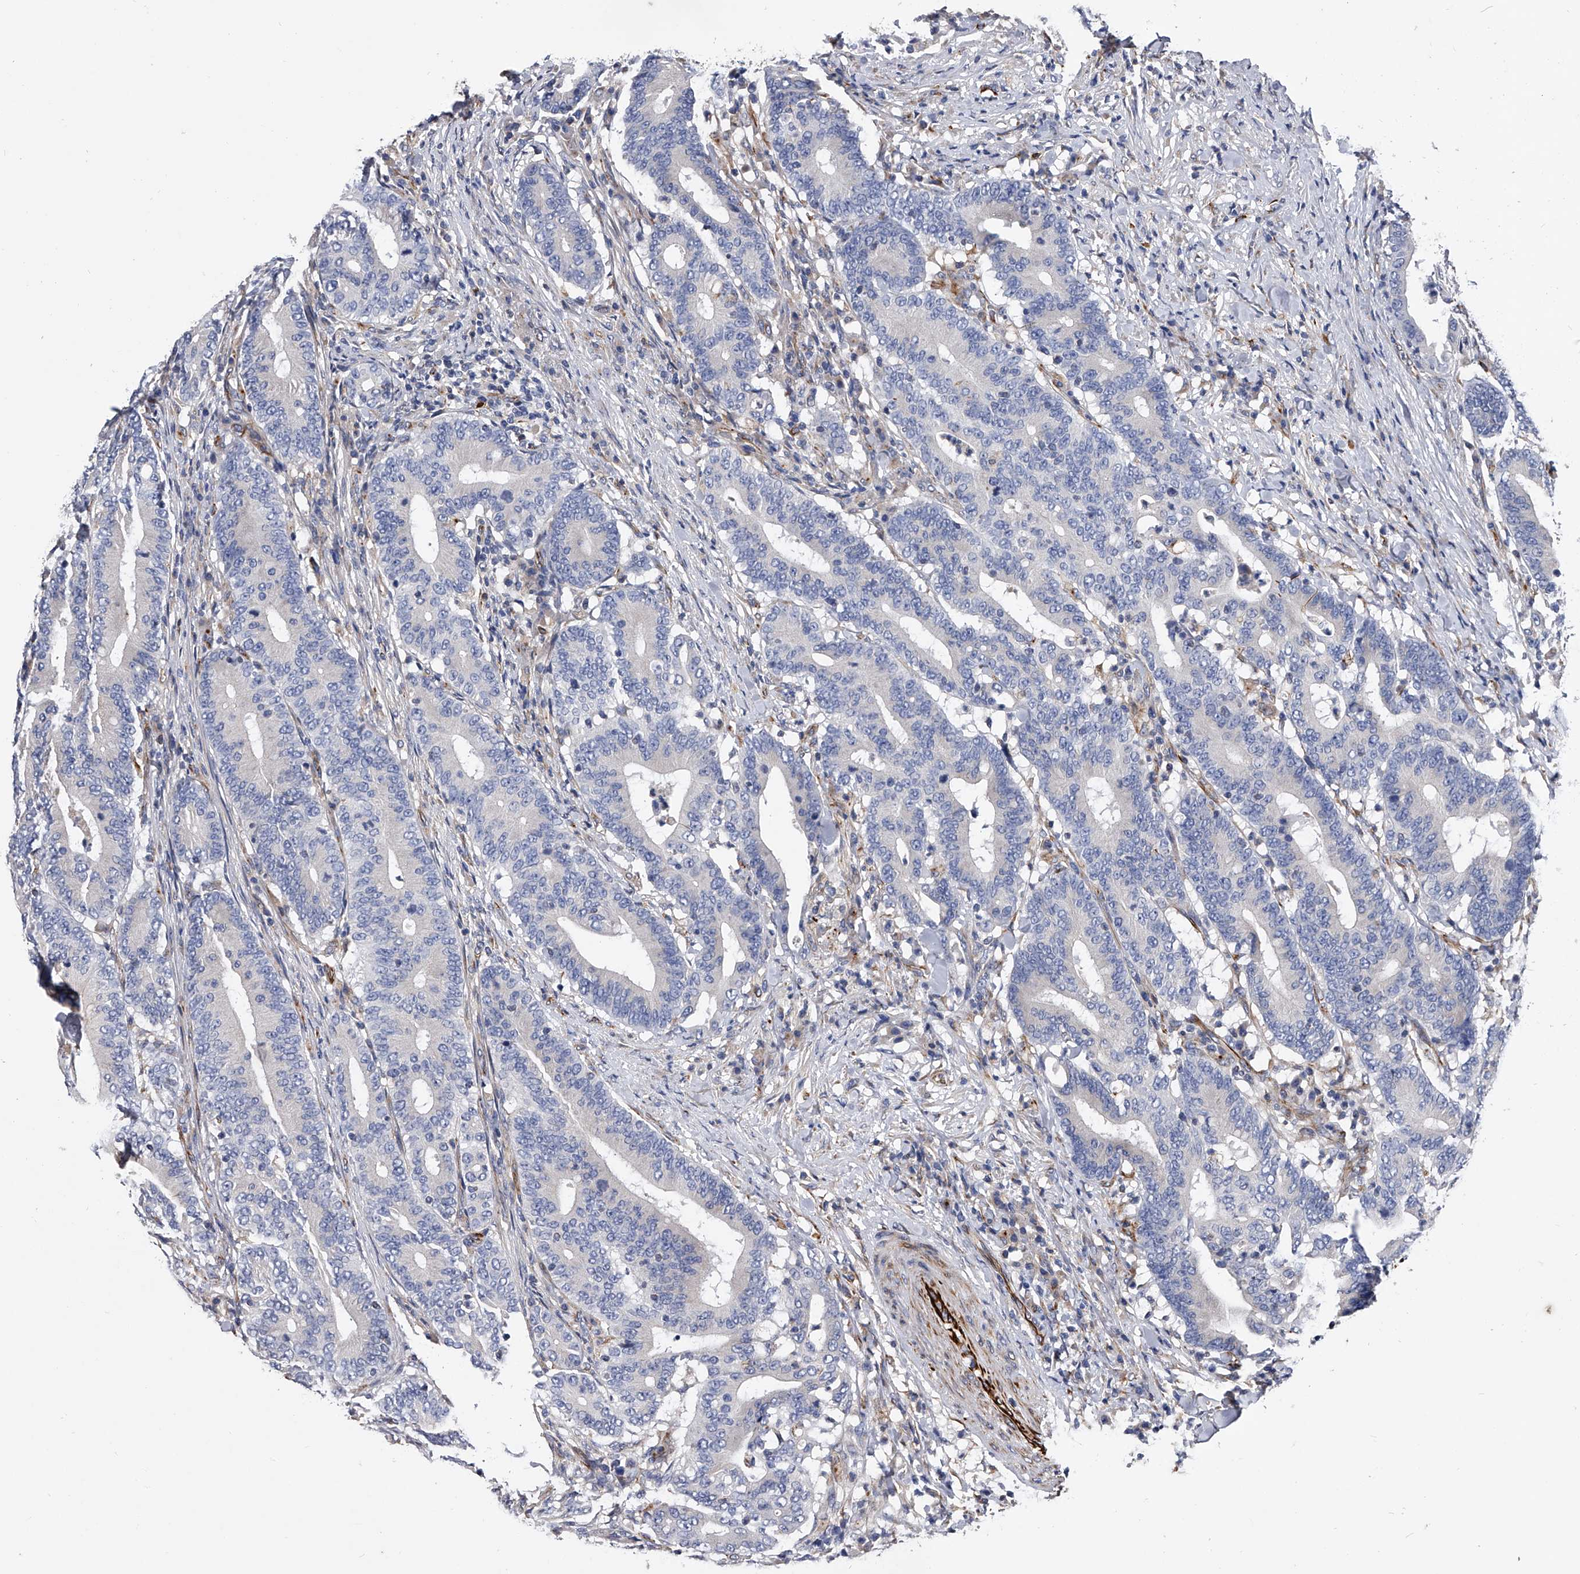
{"staining": {"intensity": "negative", "quantity": "none", "location": "none"}, "tissue": "colorectal cancer", "cell_type": "Tumor cells", "image_type": "cancer", "snomed": [{"axis": "morphology", "description": "Adenocarcinoma, NOS"}, {"axis": "topography", "description": "Colon"}], "caption": "This is an IHC micrograph of colorectal adenocarcinoma. There is no staining in tumor cells.", "gene": "EFCAB7", "patient": {"sex": "female", "age": 66}}